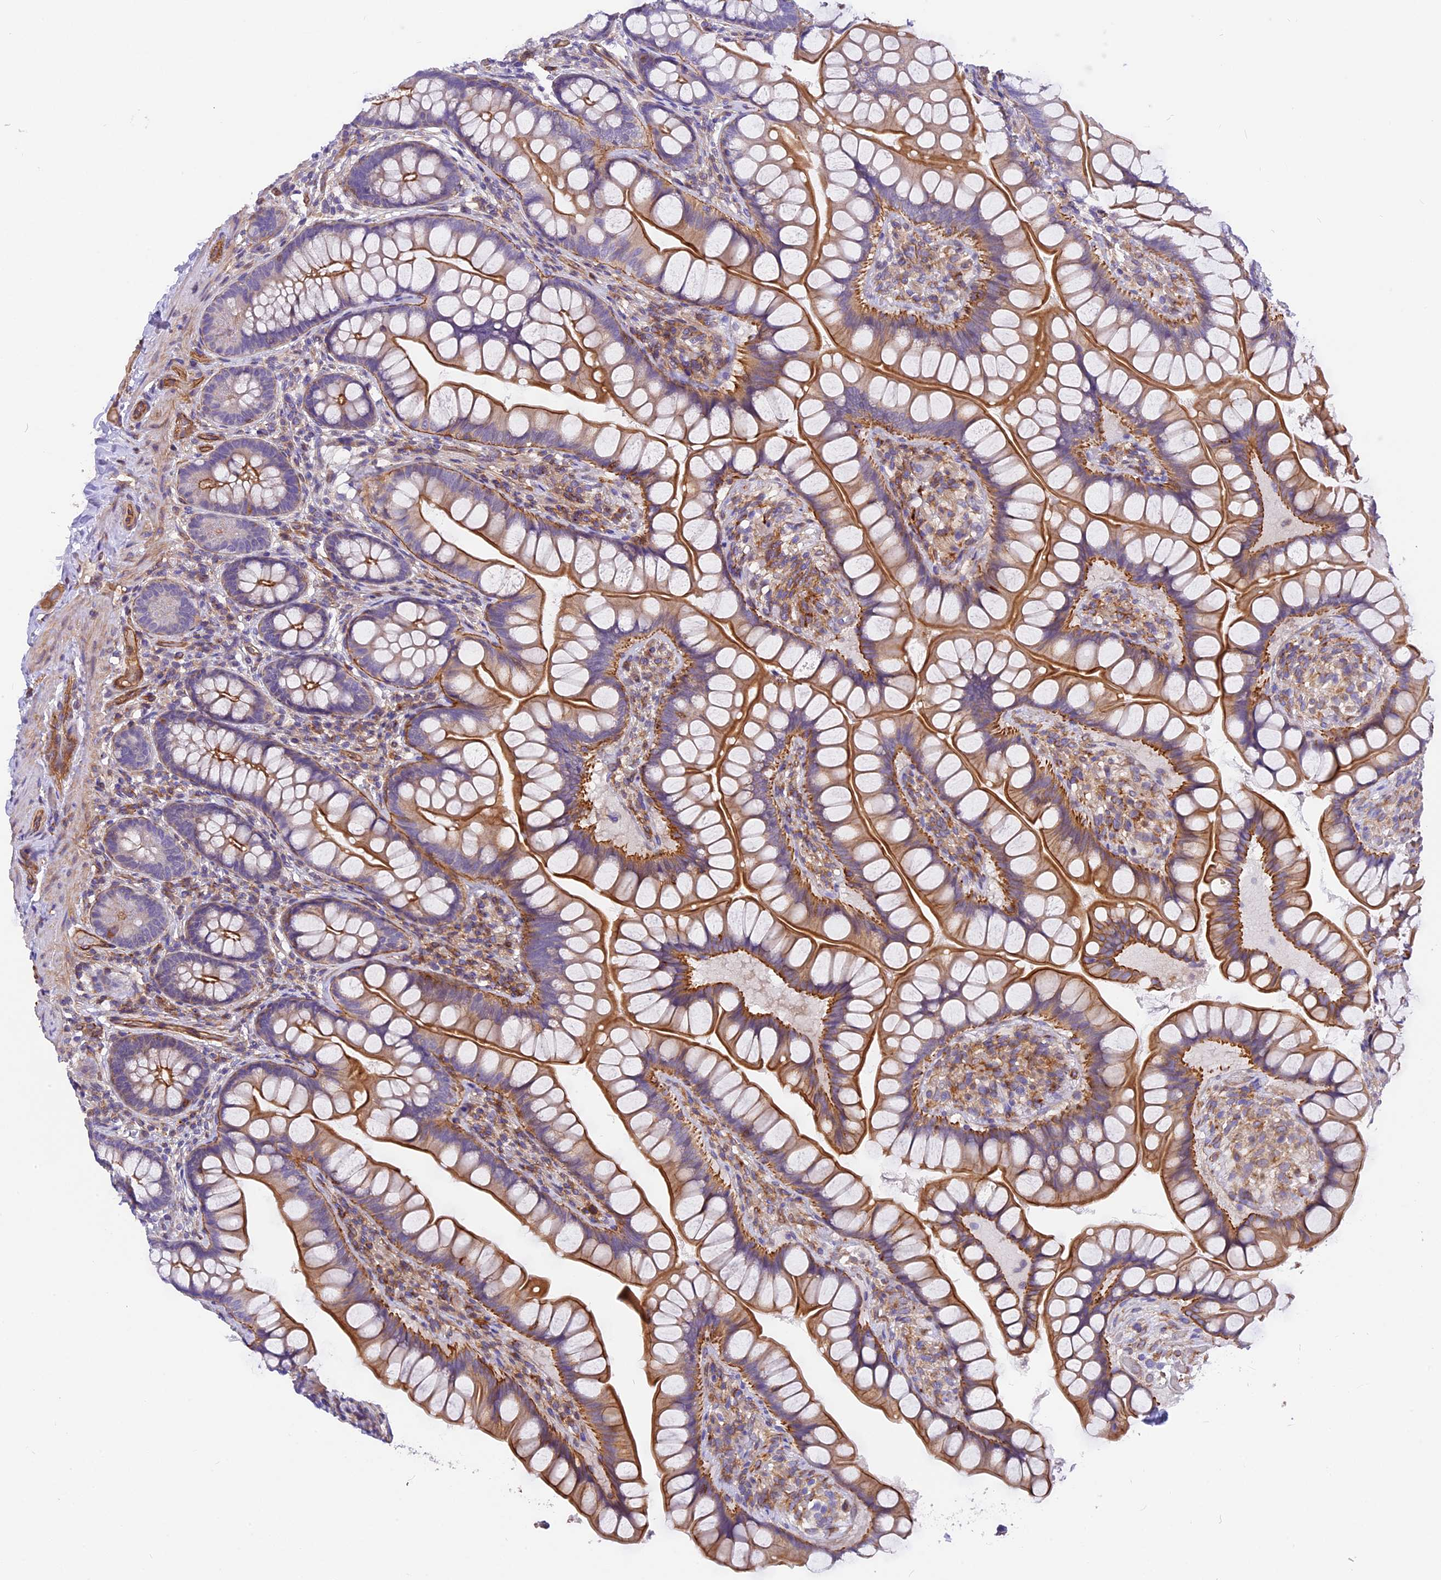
{"staining": {"intensity": "moderate", "quantity": "25%-75%", "location": "cytoplasmic/membranous"}, "tissue": "small intestine", "cell_type": "Glandular cells", "image_type": "normal", "snomed": [{"axis": "morphology", "description": "Normal tissue, NOS"}, {"axis": "topography", "description": "Small intestine"}], "caption": "Glandular cells exhibit medium levels of moderate cytoplasmic/membranous expression in about 25%-75% of cells in benign human small intestine.", "gene": "MED20", "patient": {"sex": "male", "age": 70}}